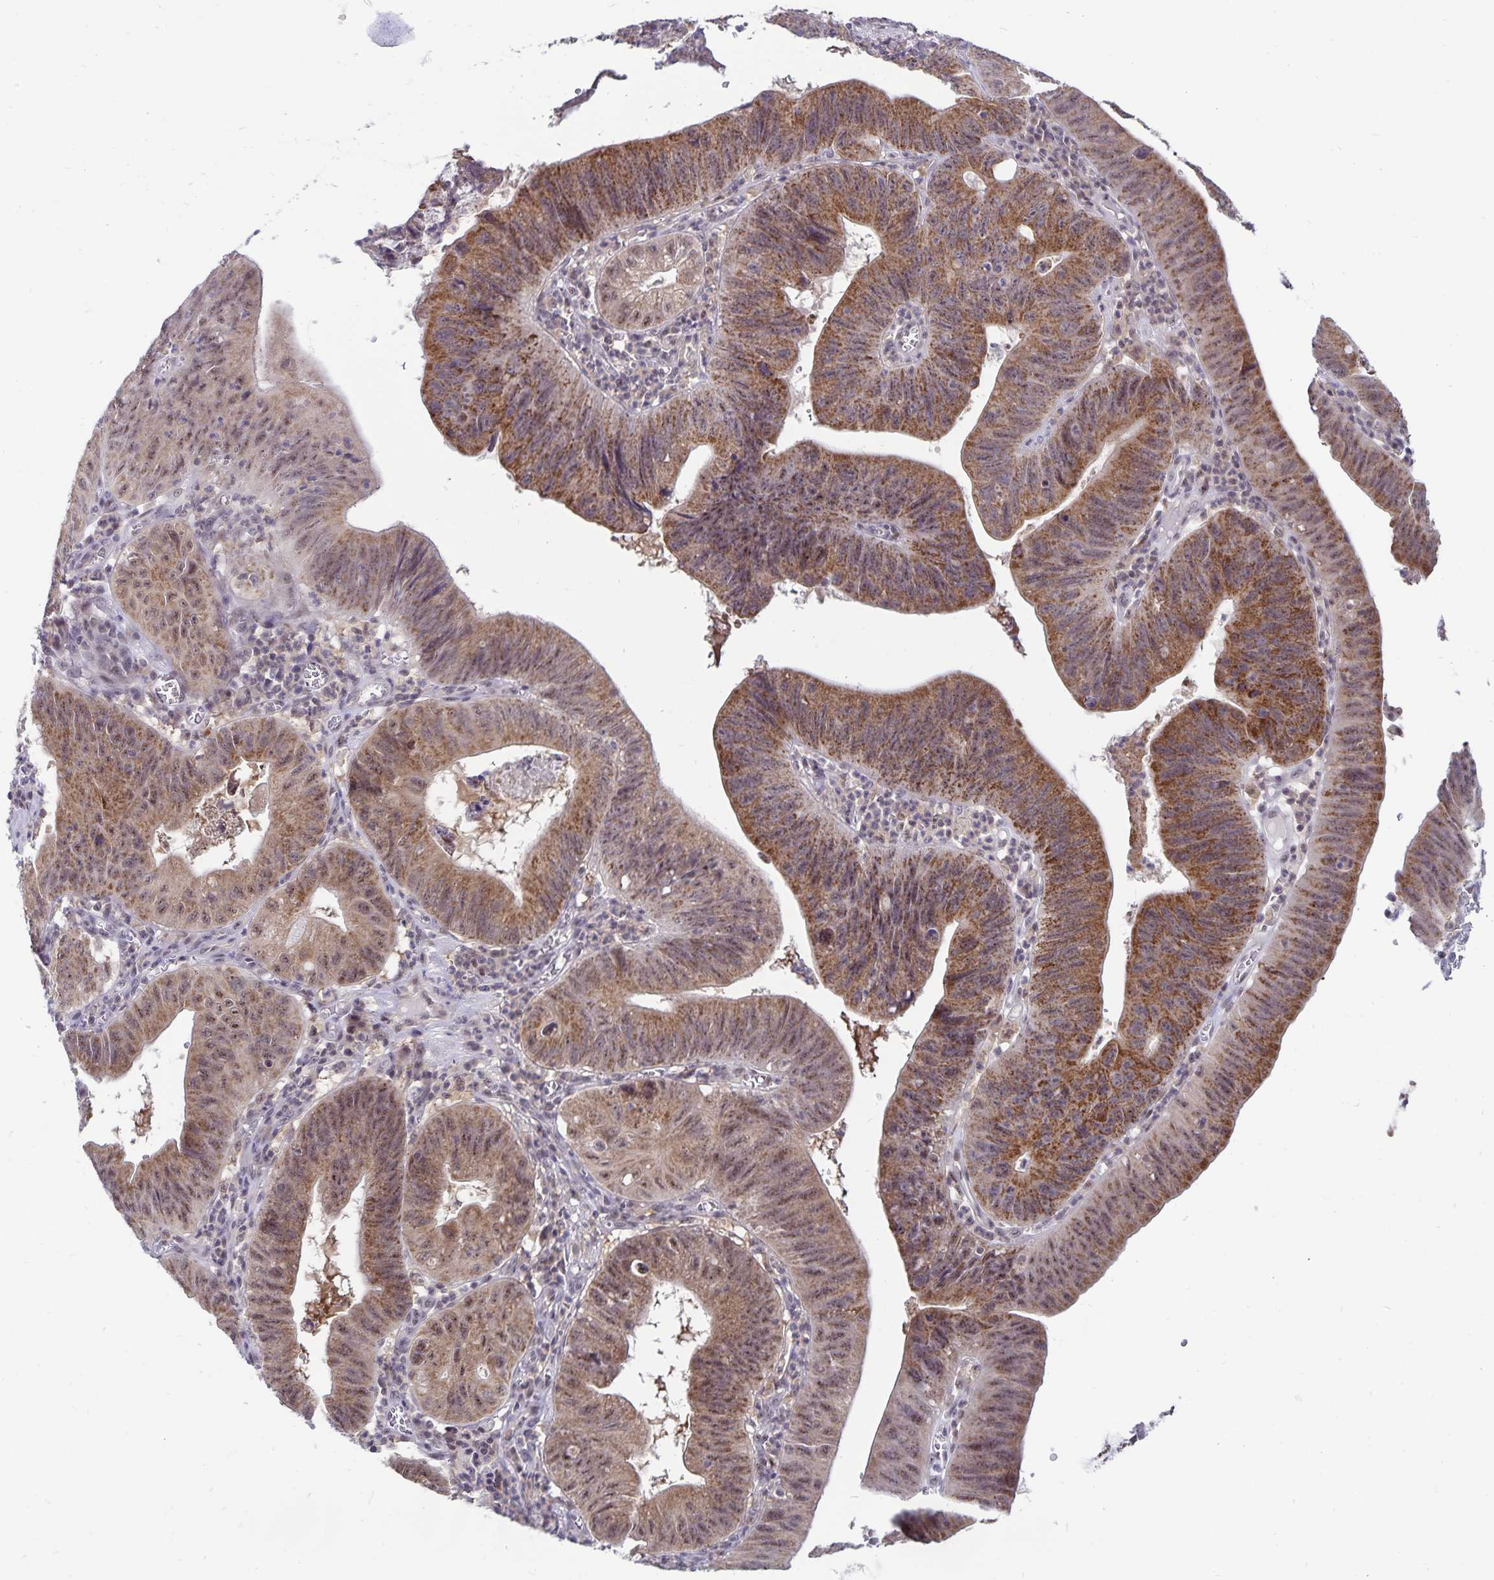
{"staining": {"intensity": "moderate", "quantity": ">75%", "location": "cytoplasmic/membranous,nuclear"}, "tissue": "stomach cancer", "cell_type": "Tumor cells", "image_type": "cancer", "snomed": [{"axis": "morphology", "description": "Adenocarcinoma, NOS"}, {"axis": "topography", "description": "Stomach"}], "caption": "Immunohistochemistry (IHC) photomicrograph of neoplastic tissue: human adenocarcinoma (stomach) stained using immunohistochemistry shows medium levels of moderate protein expression localized specifically in the cytoplasmic/membranous and nuclear of tumor cells, appearing as a cytoplasmic/membranous and nuclear brown color.", "gene": "EXOC6B", "patient": {"sex": "male", "age": 59}}